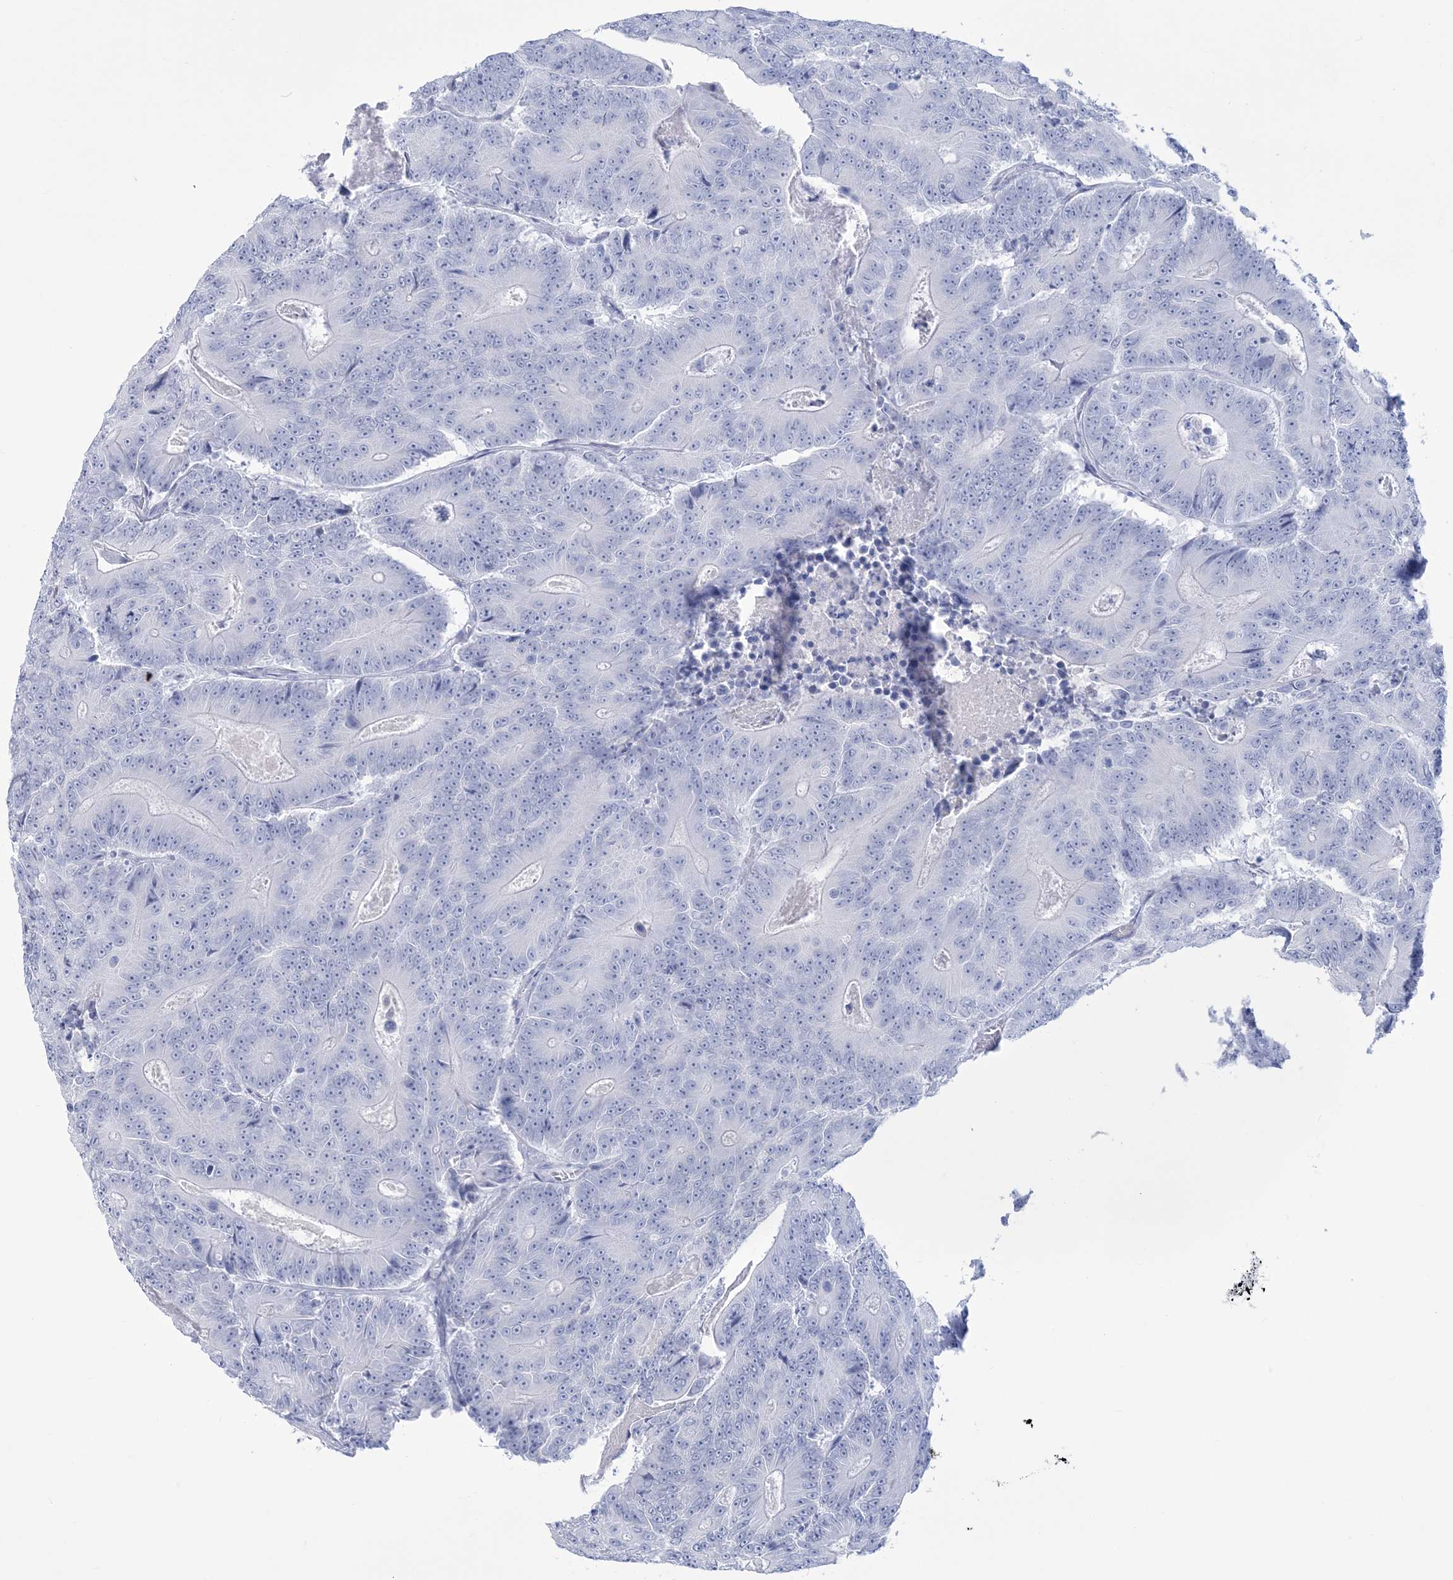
{"staining": {"intensity": "negative", "quantity": "none", "location": "none"}, "tissue": "colorectal cancer", "cell_type": "Tumor cells", "image_type": "cancer", "snomed": [{"axis": "morphology", "description": "Adenocarcinoma, NOS"}, {"axis": "topography", "description": "Colon"}], "caption": "High magnification brightfield microscopy of adenocarcinoma (colorectal) stained with DAB (3,3'-diaminobenzidine) (brown) and counterstained with hematoxylin (blue): tumor cells show no significant positivity.", "gene": "RBP2", "patient": {"sex": "male", "age": 83}}